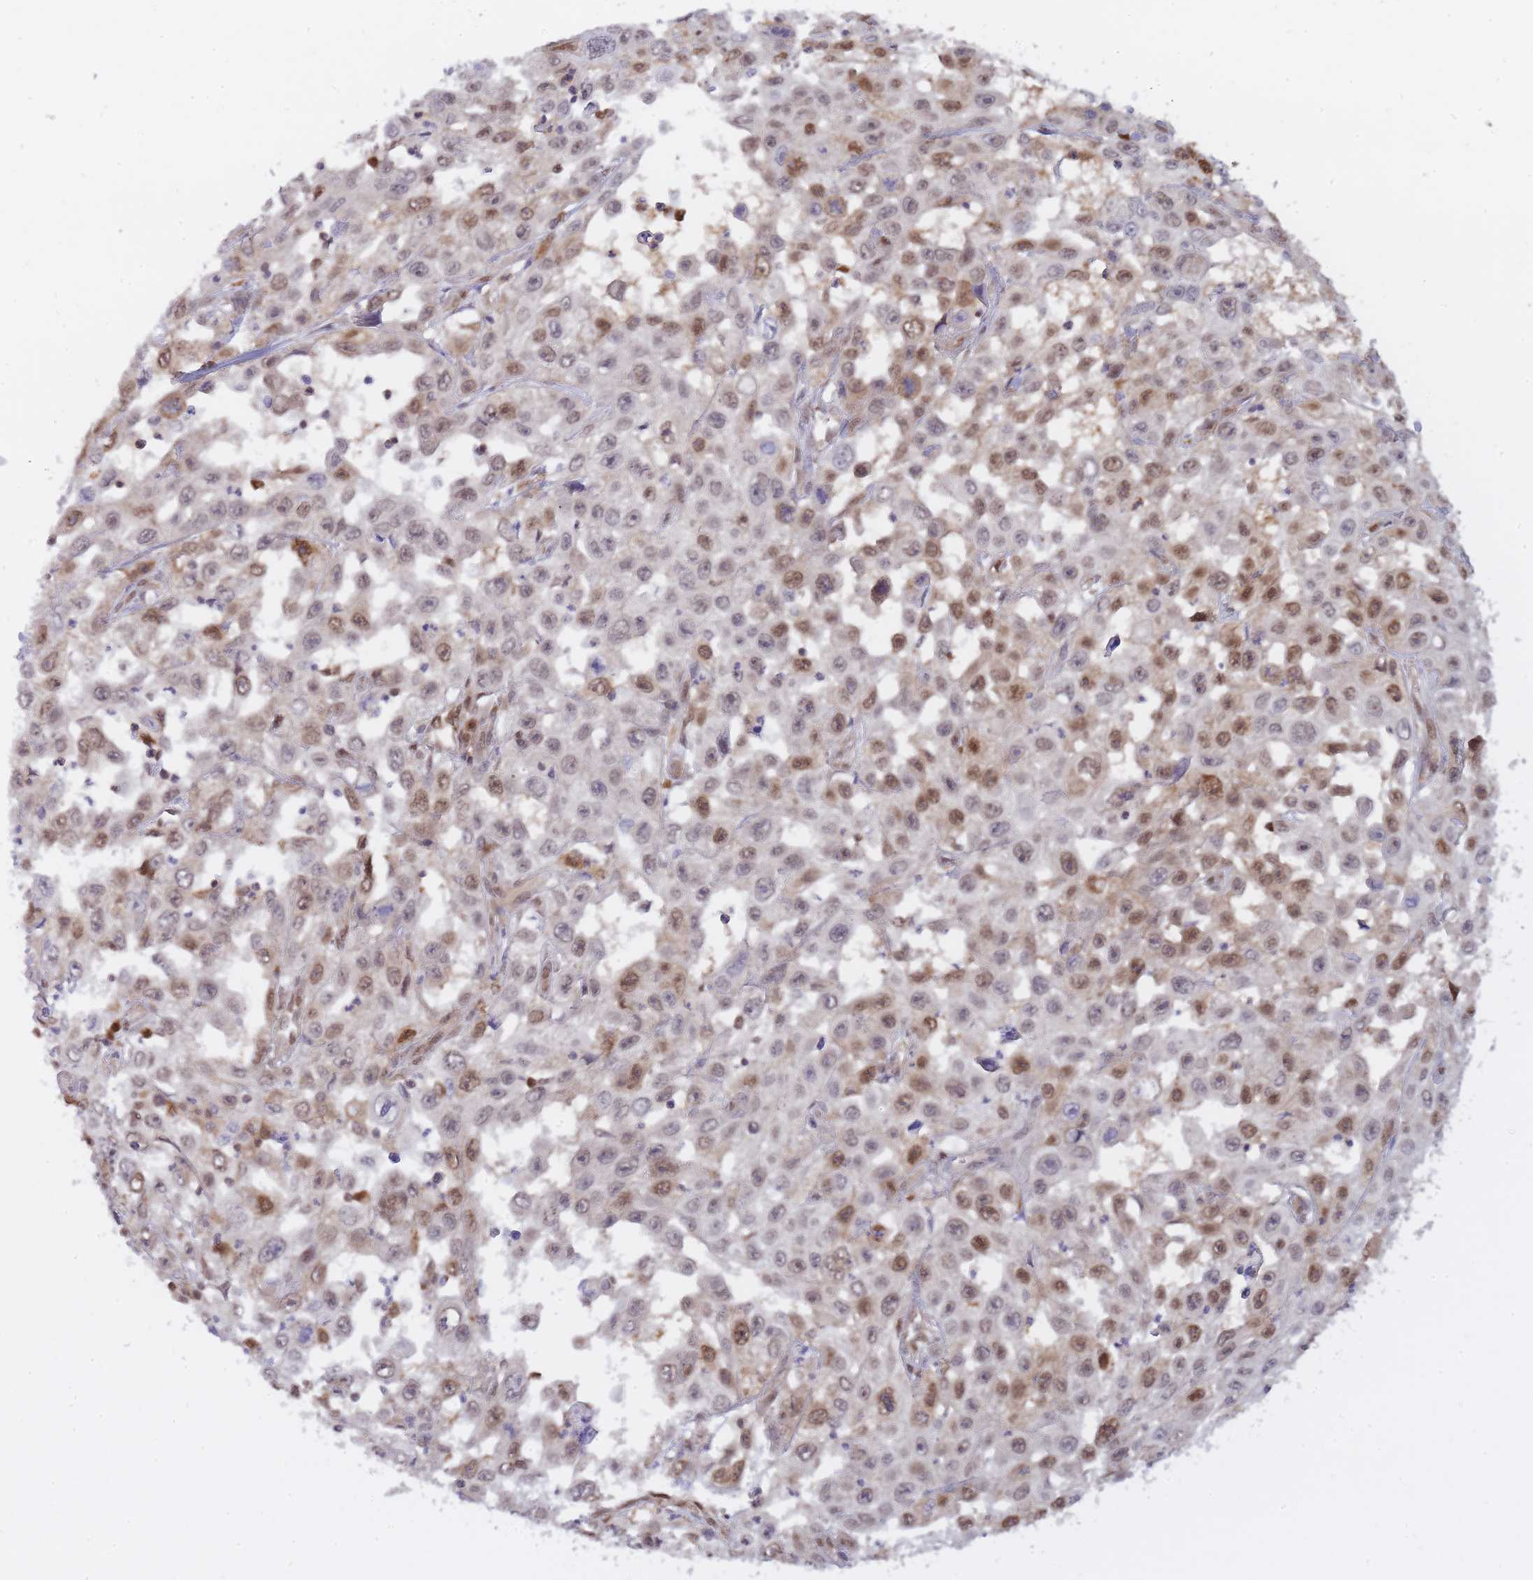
{"staining": {"intensity": "moderate", "quantity": "25%-75%", "location": "nuclear"}, "tissue": "skin cancer", "cell_type": "Tumor cells", "image_type": "cancer", "snomed": [{"axis": "morphology", "description": "Squamous cell carcinoma, NOS"}, {"axis": "topography", "description": "Skin"}], "caption": "DAB (3,3'-diaminobenzidine) immunohistochemical staining of human skin cancer demonstrates moderate nuclear protein positivity in approximately 25%-75% of tumor cells.", "gene": "NSFL1C", "patient": {"sex": "male", "age": 82}}